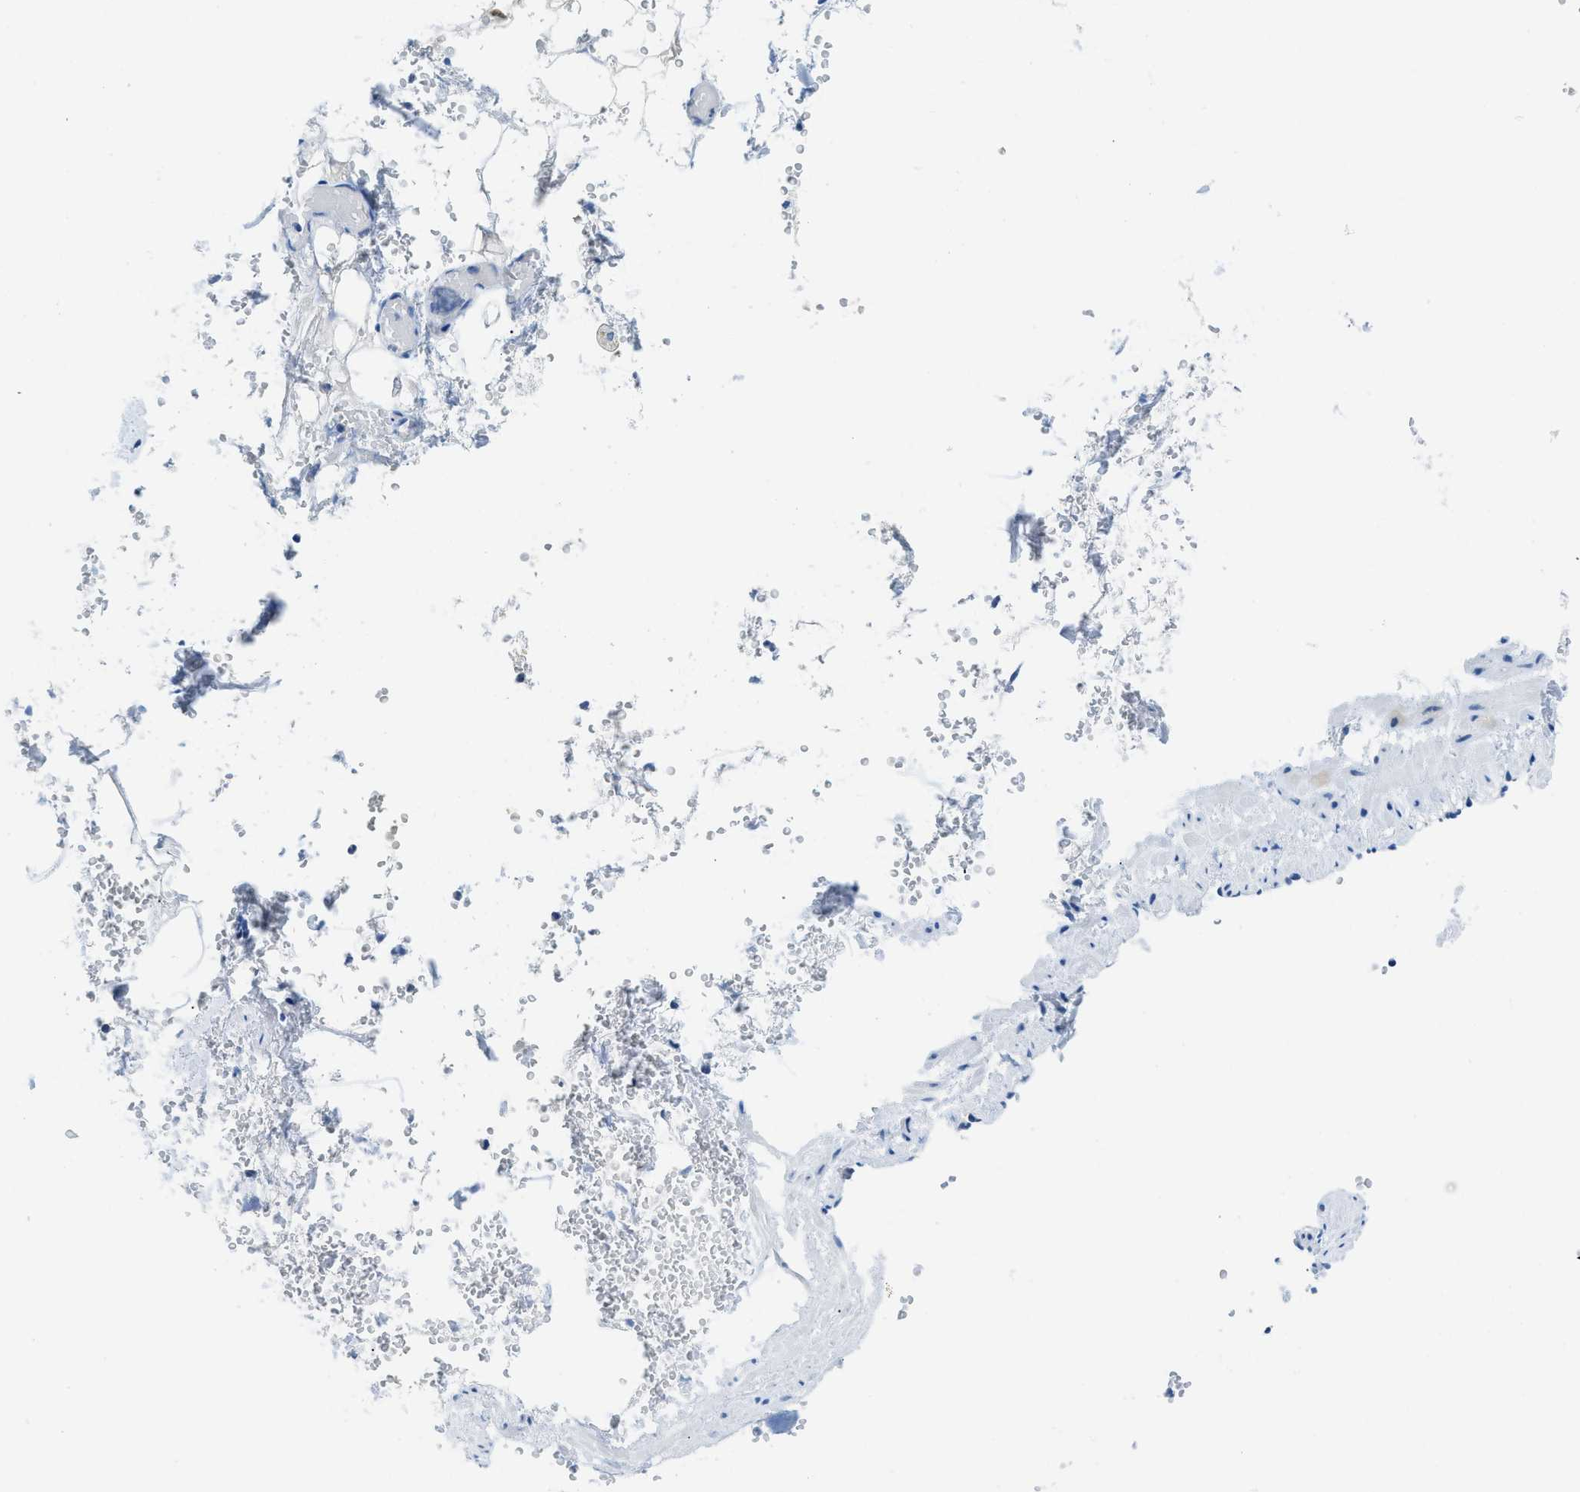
{"staining": {"intensity": "negative", "quantity": "none", "location": "none"}, "tissue": "adipose tissue", "cell_type": "Adipocytes", "image_type": "normal", "snomed": [{"axis": "morphology", "description": "Normal tissue, NOS"}, {"axis": "topography", "description": "Soft tissue"}, {"axis": "topography", "description": "Vascular tissue"}], "caption": "This is a image of immunohistochemistry staining of benign adipose tissue, which shows no staining in adipocytes.", "gene": "MBL2", "patient": {"sex": "female", "age": 35}}